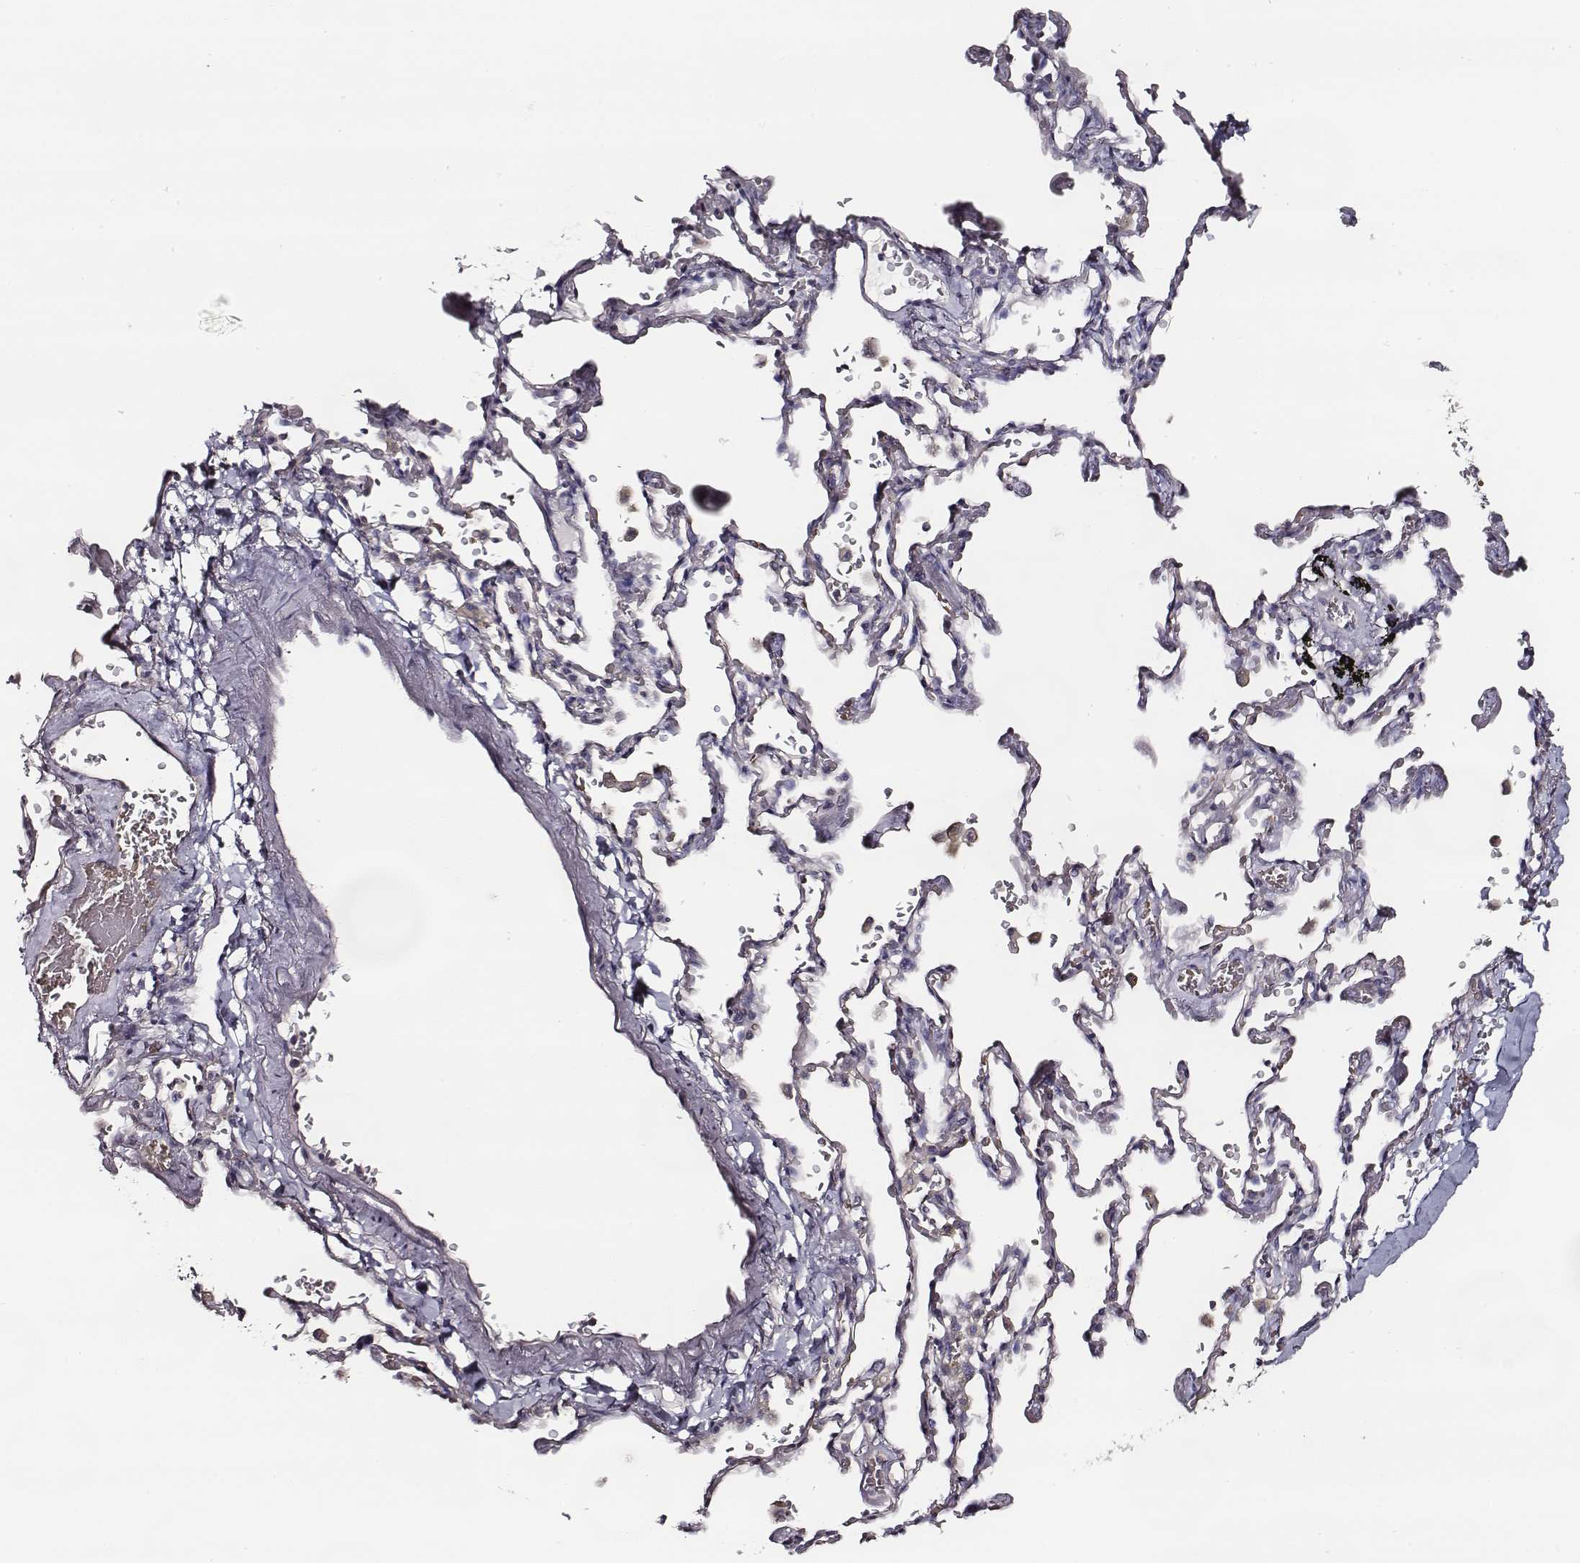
{"staining": {"intensity": "negative", "quantity": "none", "location": "none"}, "tissue": "adipose tissue", "cell_type": "Adipocytes", "image_type": "normal", "snomed": [{"axis": "morphology", "description": "Normal tissue, NOS"}, {"axis": "topography", "description": "Cartilage tissue"}, {"axis": "topography", "description": "Bronchus"}, {"axis": "topography", "description": "Peripheral nerve tissue"}], "caption": "A high-resolution histopathology image shows immunohistochemistry (IHC) staining of benign adipose tissue, which exhibits no significant expression in adipocytes.", "gene": "AADAT", "patient": {"sex": "male", "age": 67}}